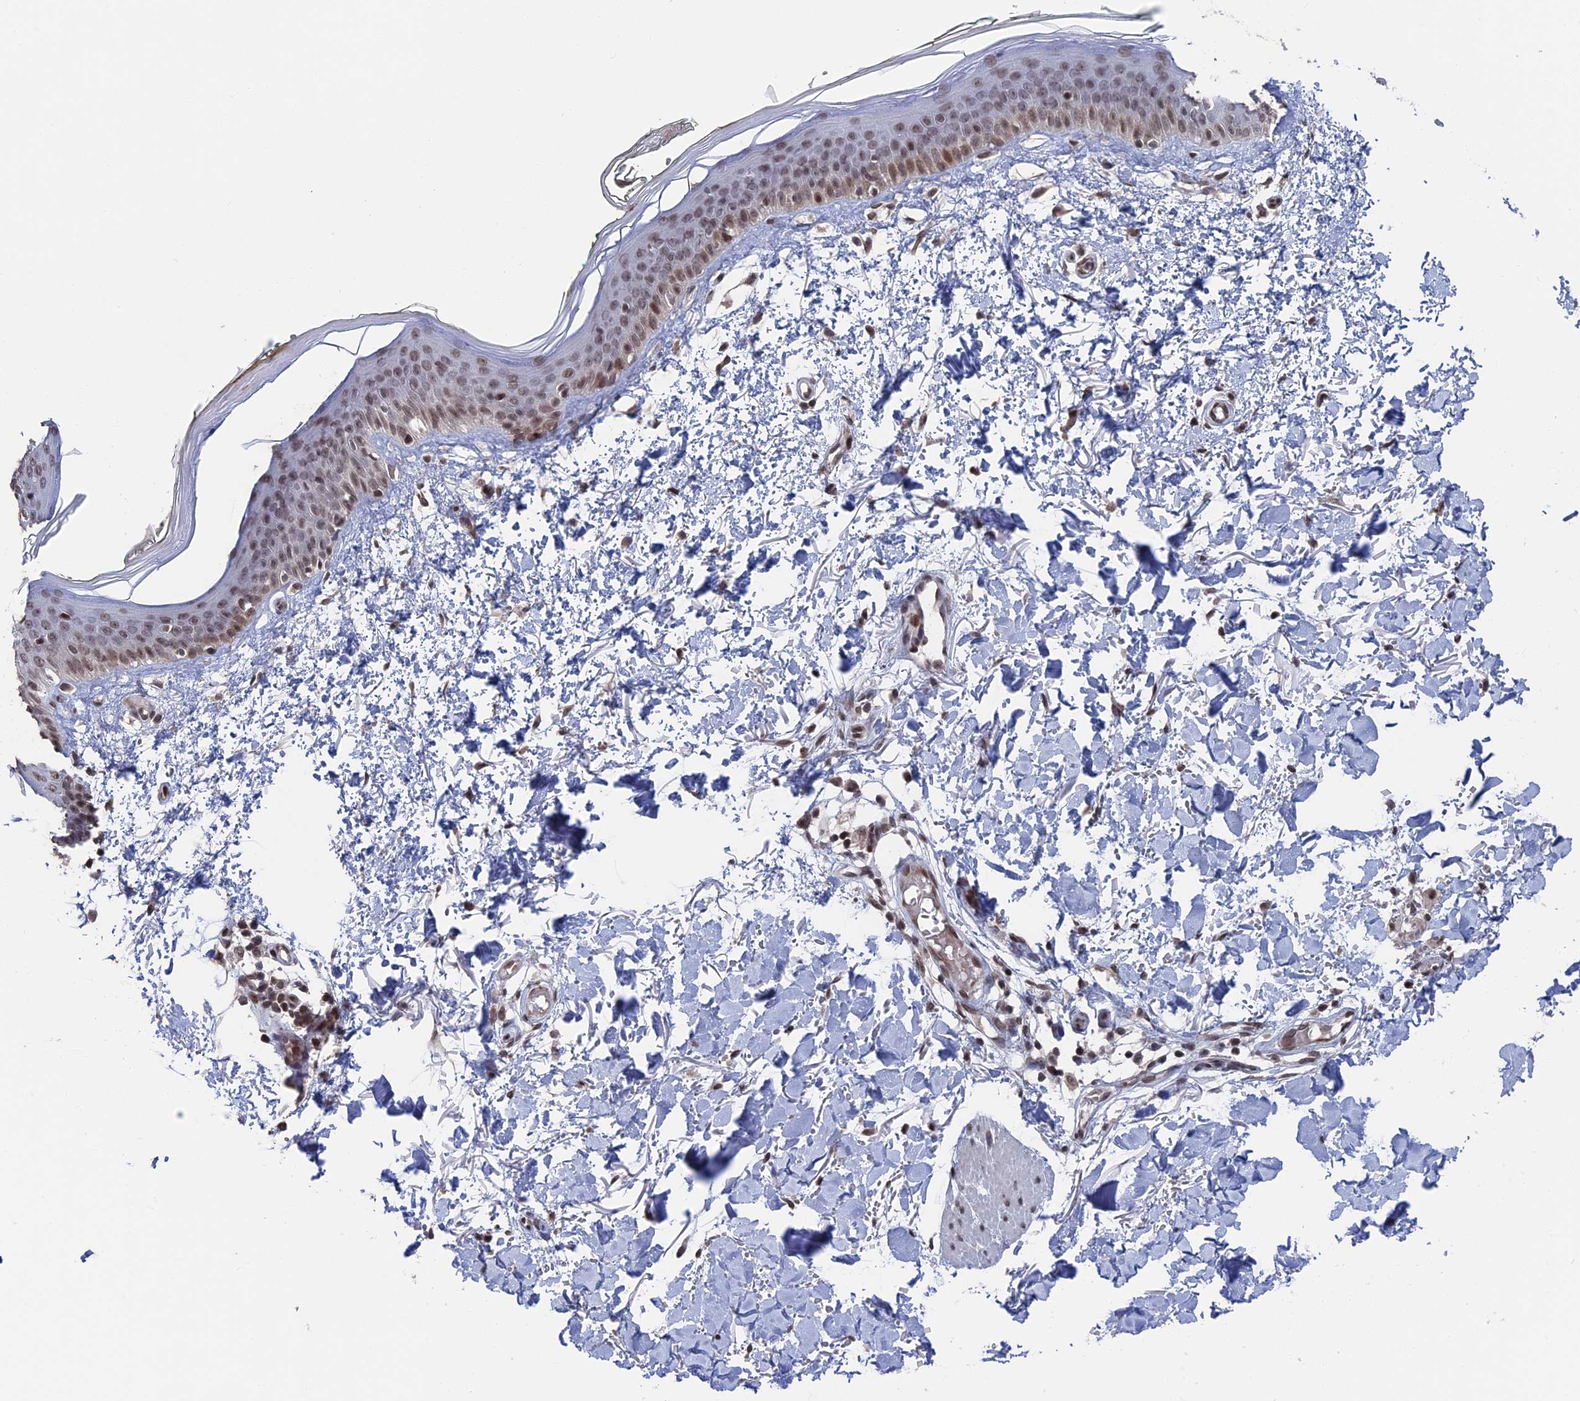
{"staining": {"intensity": "negative", "quantity": "none", "location": "none"}, "tissue": "skin", "cell_type": "Fibroblasts", "image_type": "normal", "snomed": [{"axis": "morphology", "description": "Normal tissue, NOS"}, {"axis": "topography", "description": "Skin"}], "caption": "High power microscopy histopathology image of an immunohistochemistry (IHC) histopathology image of normal skin, revealing no significant staining in fibroblasts.", "gene": "NR2C2AP", "patient": {"sex": "male", "age": 62}}